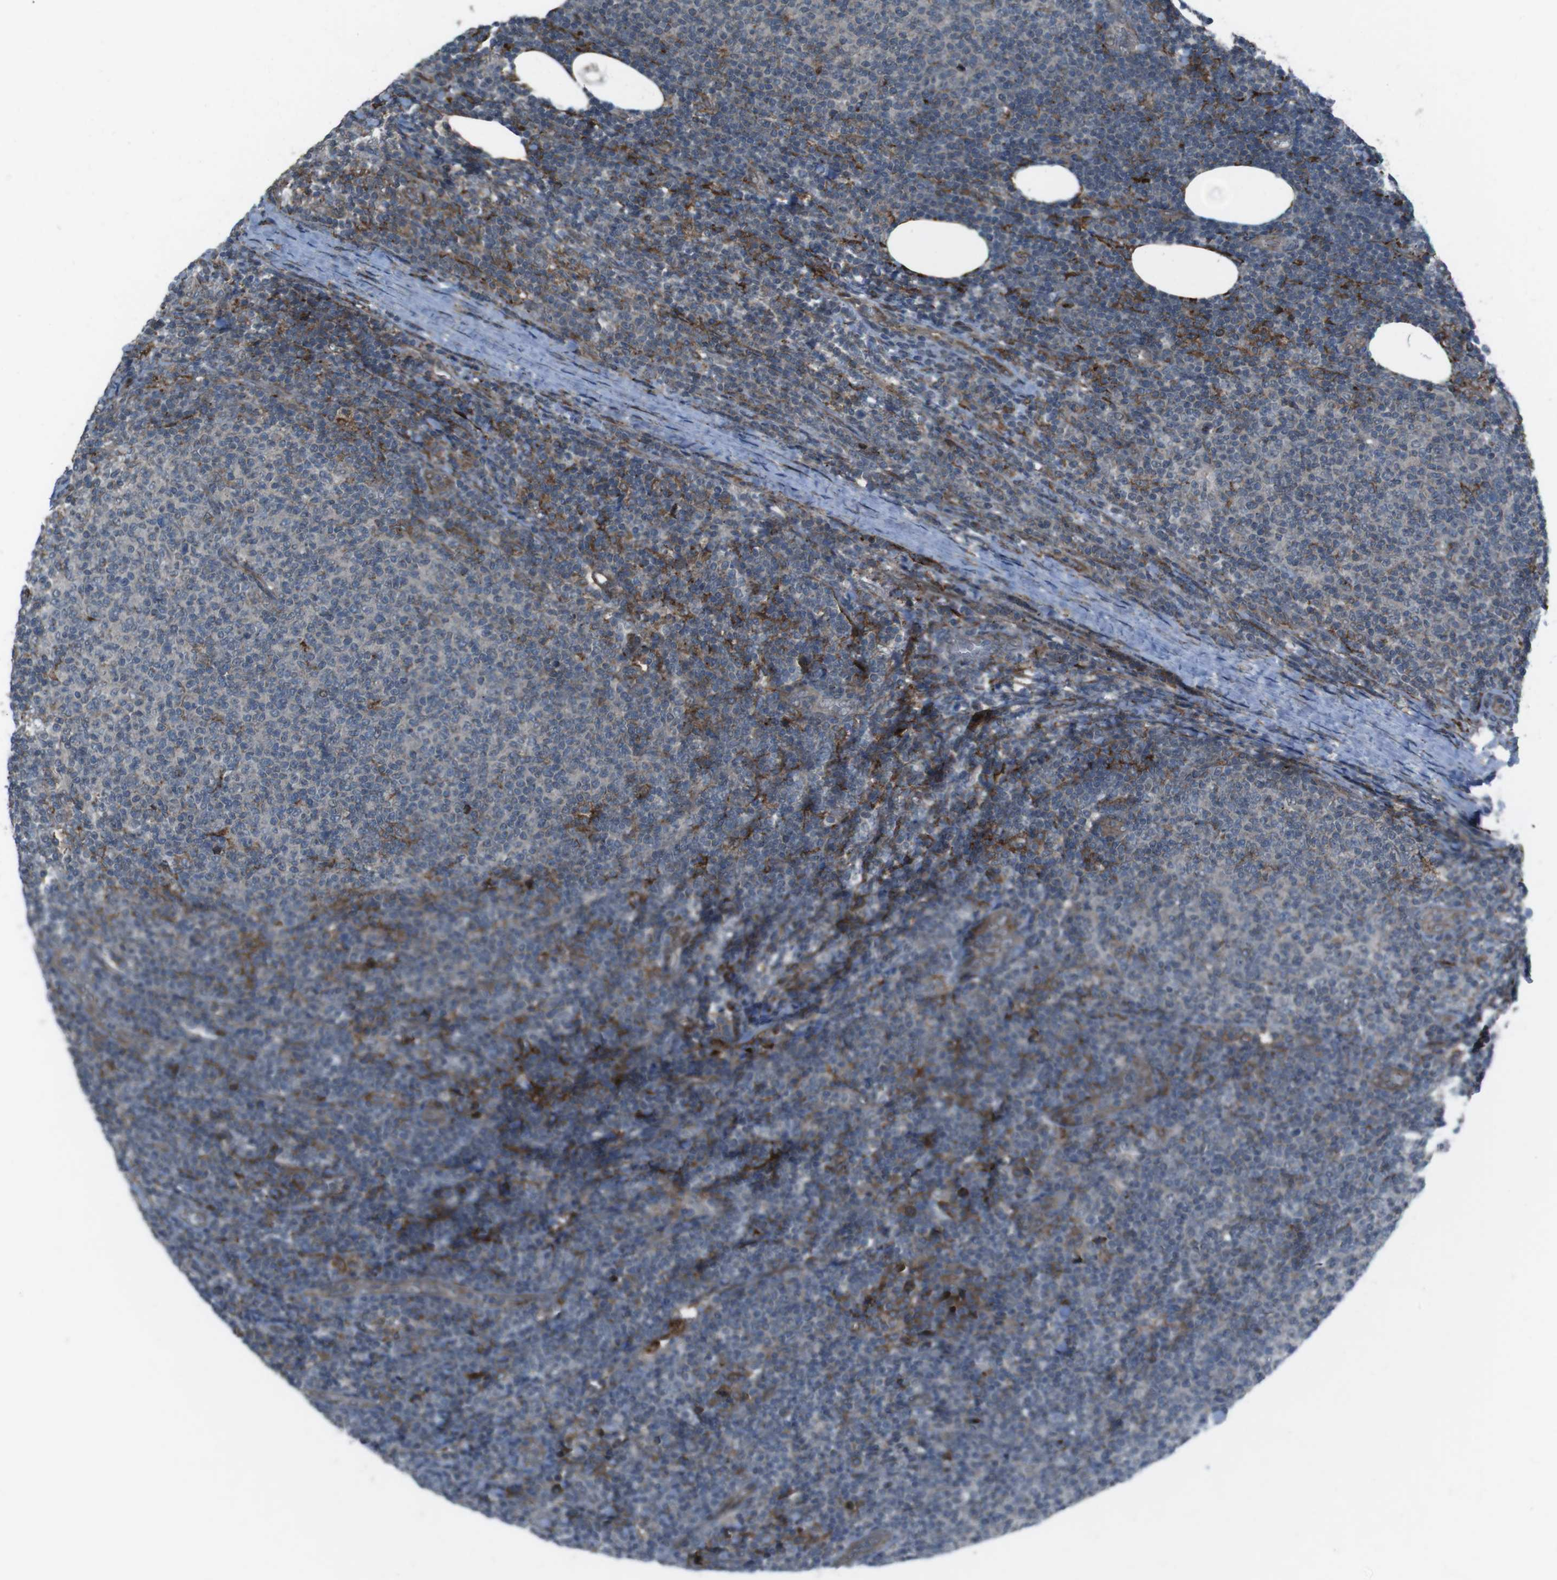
{"staining": {"intensity": "moderate", "quantity": "<25%", "location": "cytoplasmic/membranous"}, "tissue": "lymphoma", "cell_type": "Tumor cells", "image_type": "cancer", "snomed": [{"axis": "morphology", "description": "Malignant lymphoma, non-Hodgkin's type, Low grade"}, {"axis": "topography", "description": "Lymph node"}], "caption": "Moderate cytoplasmic/membranous protein positivity is present in approximately <25% of tumor cells in lymphoma.", "gene": "GDF10", "patient": {"sex": "male", "age": 66}}